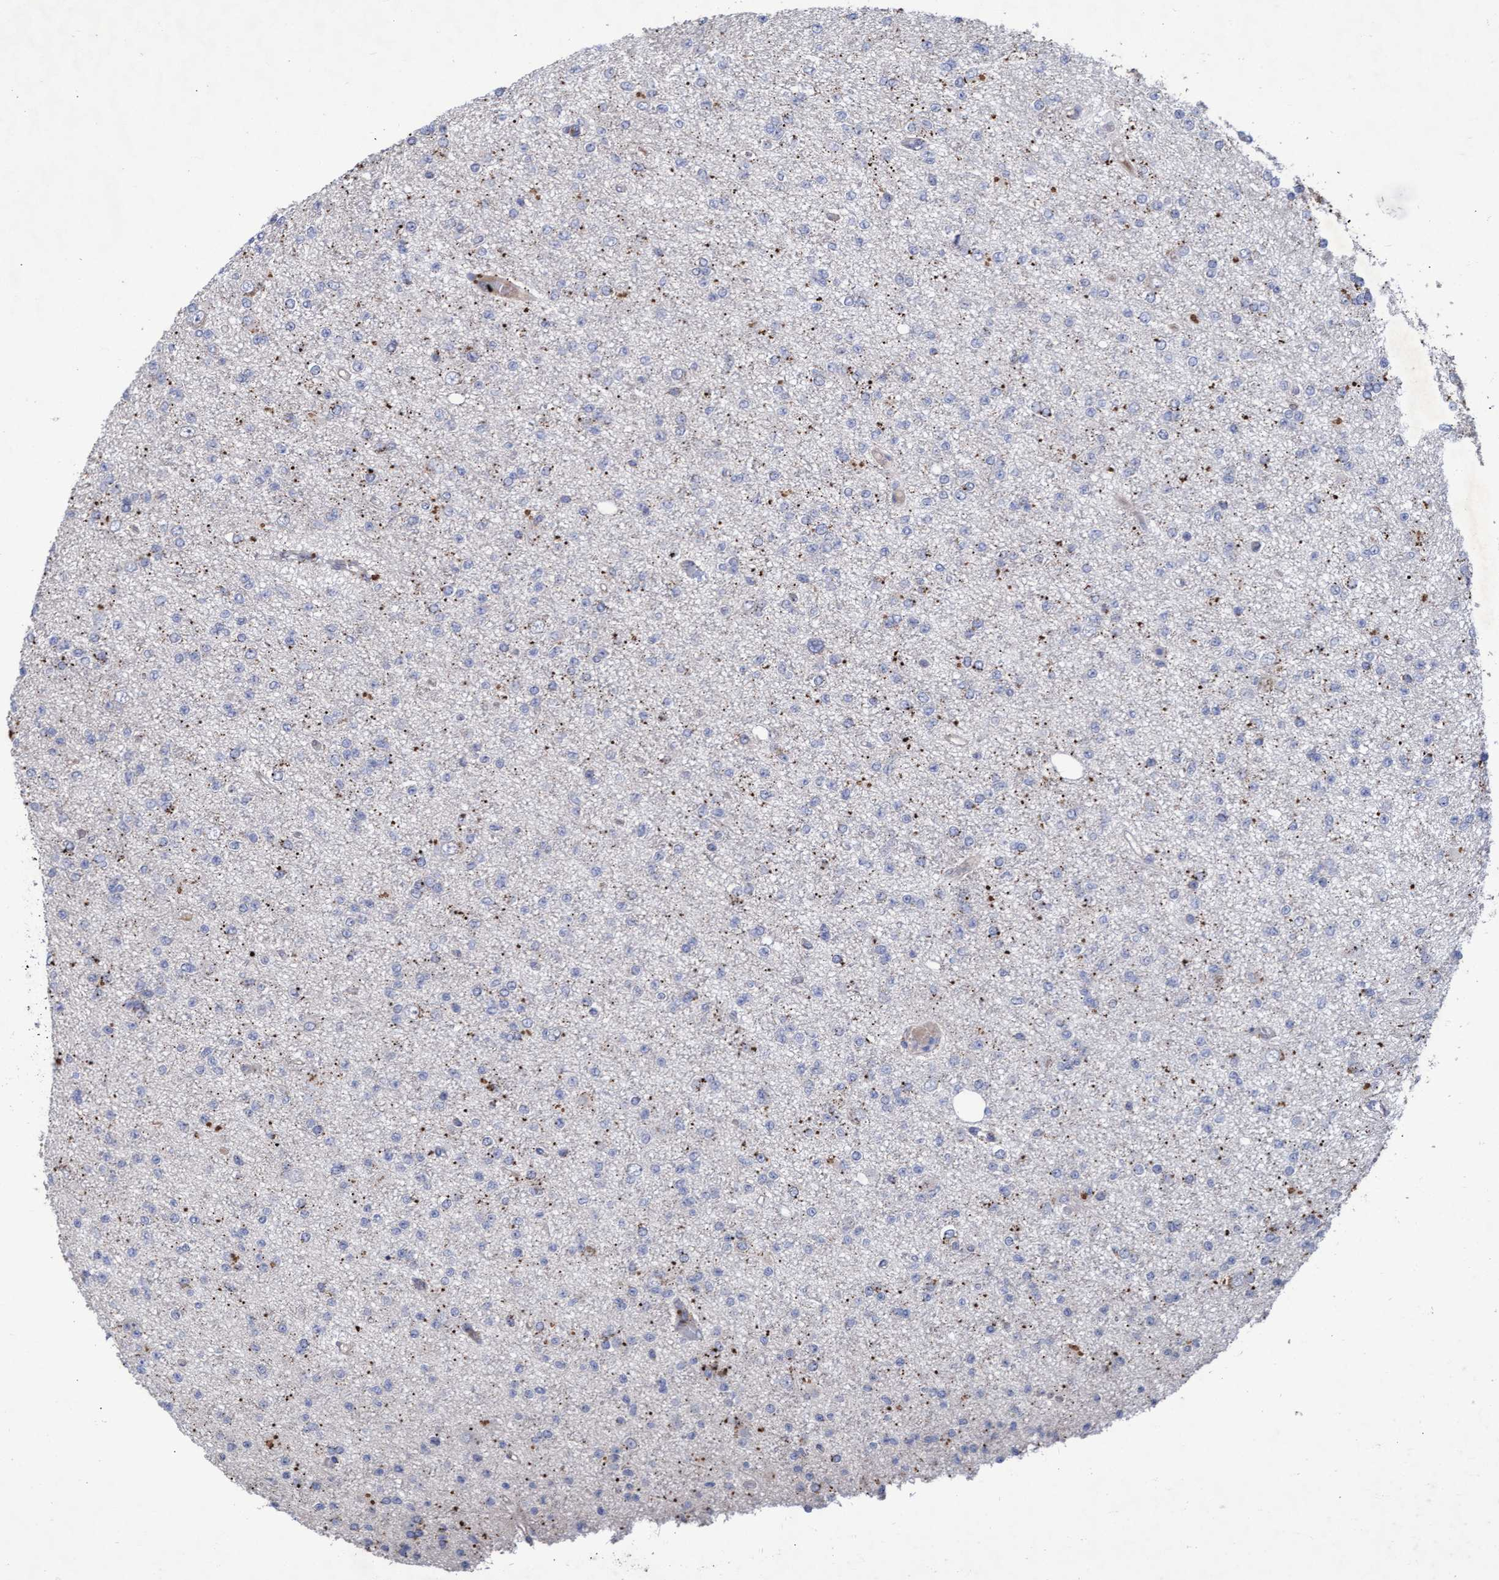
{"staining": {"intensity": "negative", "quantity": "none", "location": "none"}, "tissue": "glioma", "cell_type": "Tumor cells", "image_type": "cancer", "snomed": [{"axis": "morphology", "description": "Glioma, malignant, Low grade"}, {"axis": "topography", "description": "Brain"}], "caption": "Tumor cells show no significant staining in malignant glioma (low-grade).", "gene": "ABCF2", "patient": {"sex": "female", "age": 22}}